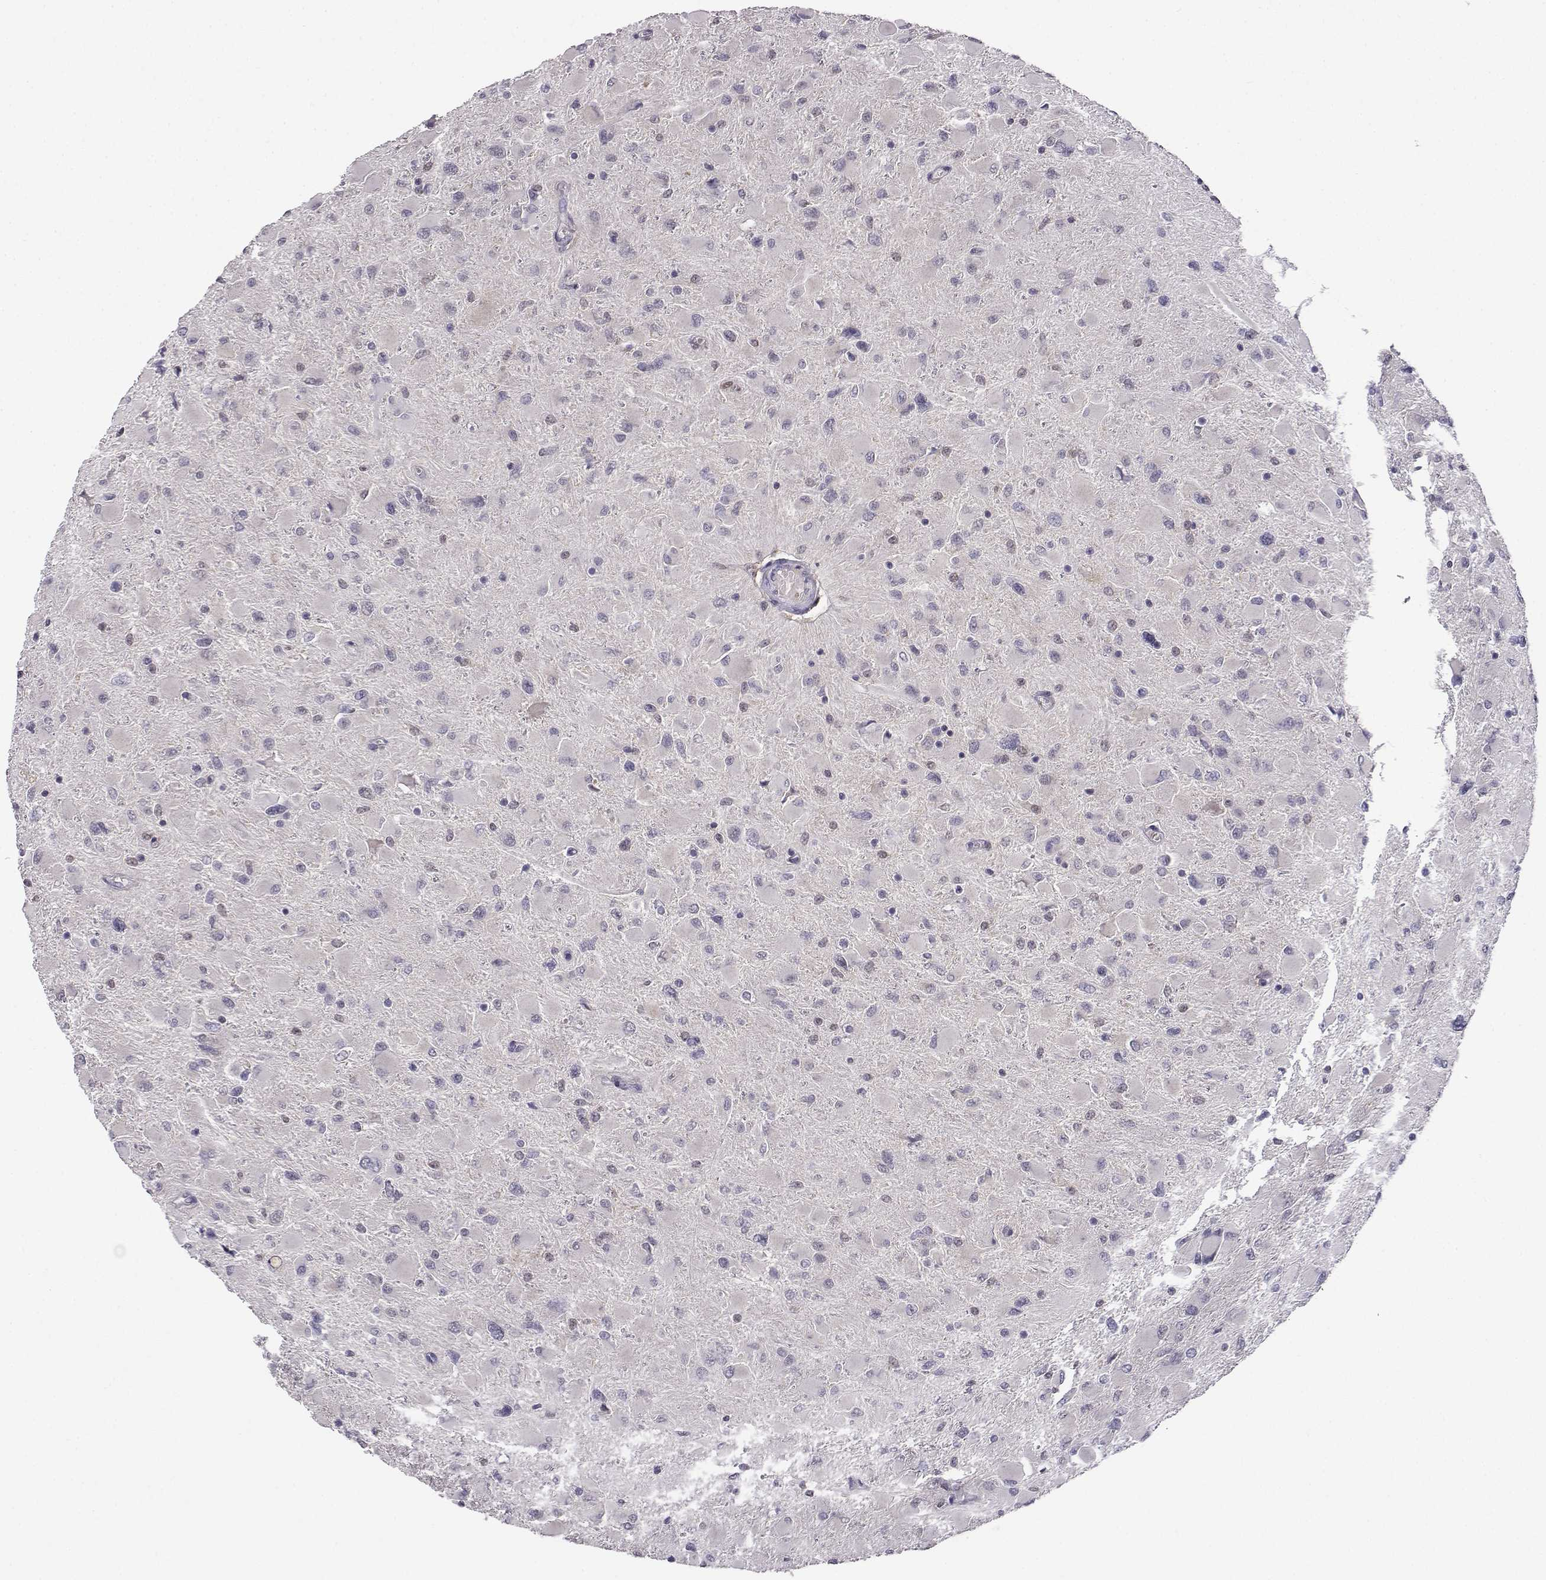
{"staining": {"intensity": "negative", "quantity": "none", "location": "none"}, "tissue": "glioma", "cell_type": "Tumor cells", "image_type": "cancer", "snomed": [{"axis": "morphology", "description": "Glioma, malignant, High grade"}, {"axis": "topography", "description": "Cerebral cortex"}], "caption": "Tumor cells show no significant protein expression in glioma.", "gene": "AKR1B1", "patient": {"sex": "female", "age": 36}}